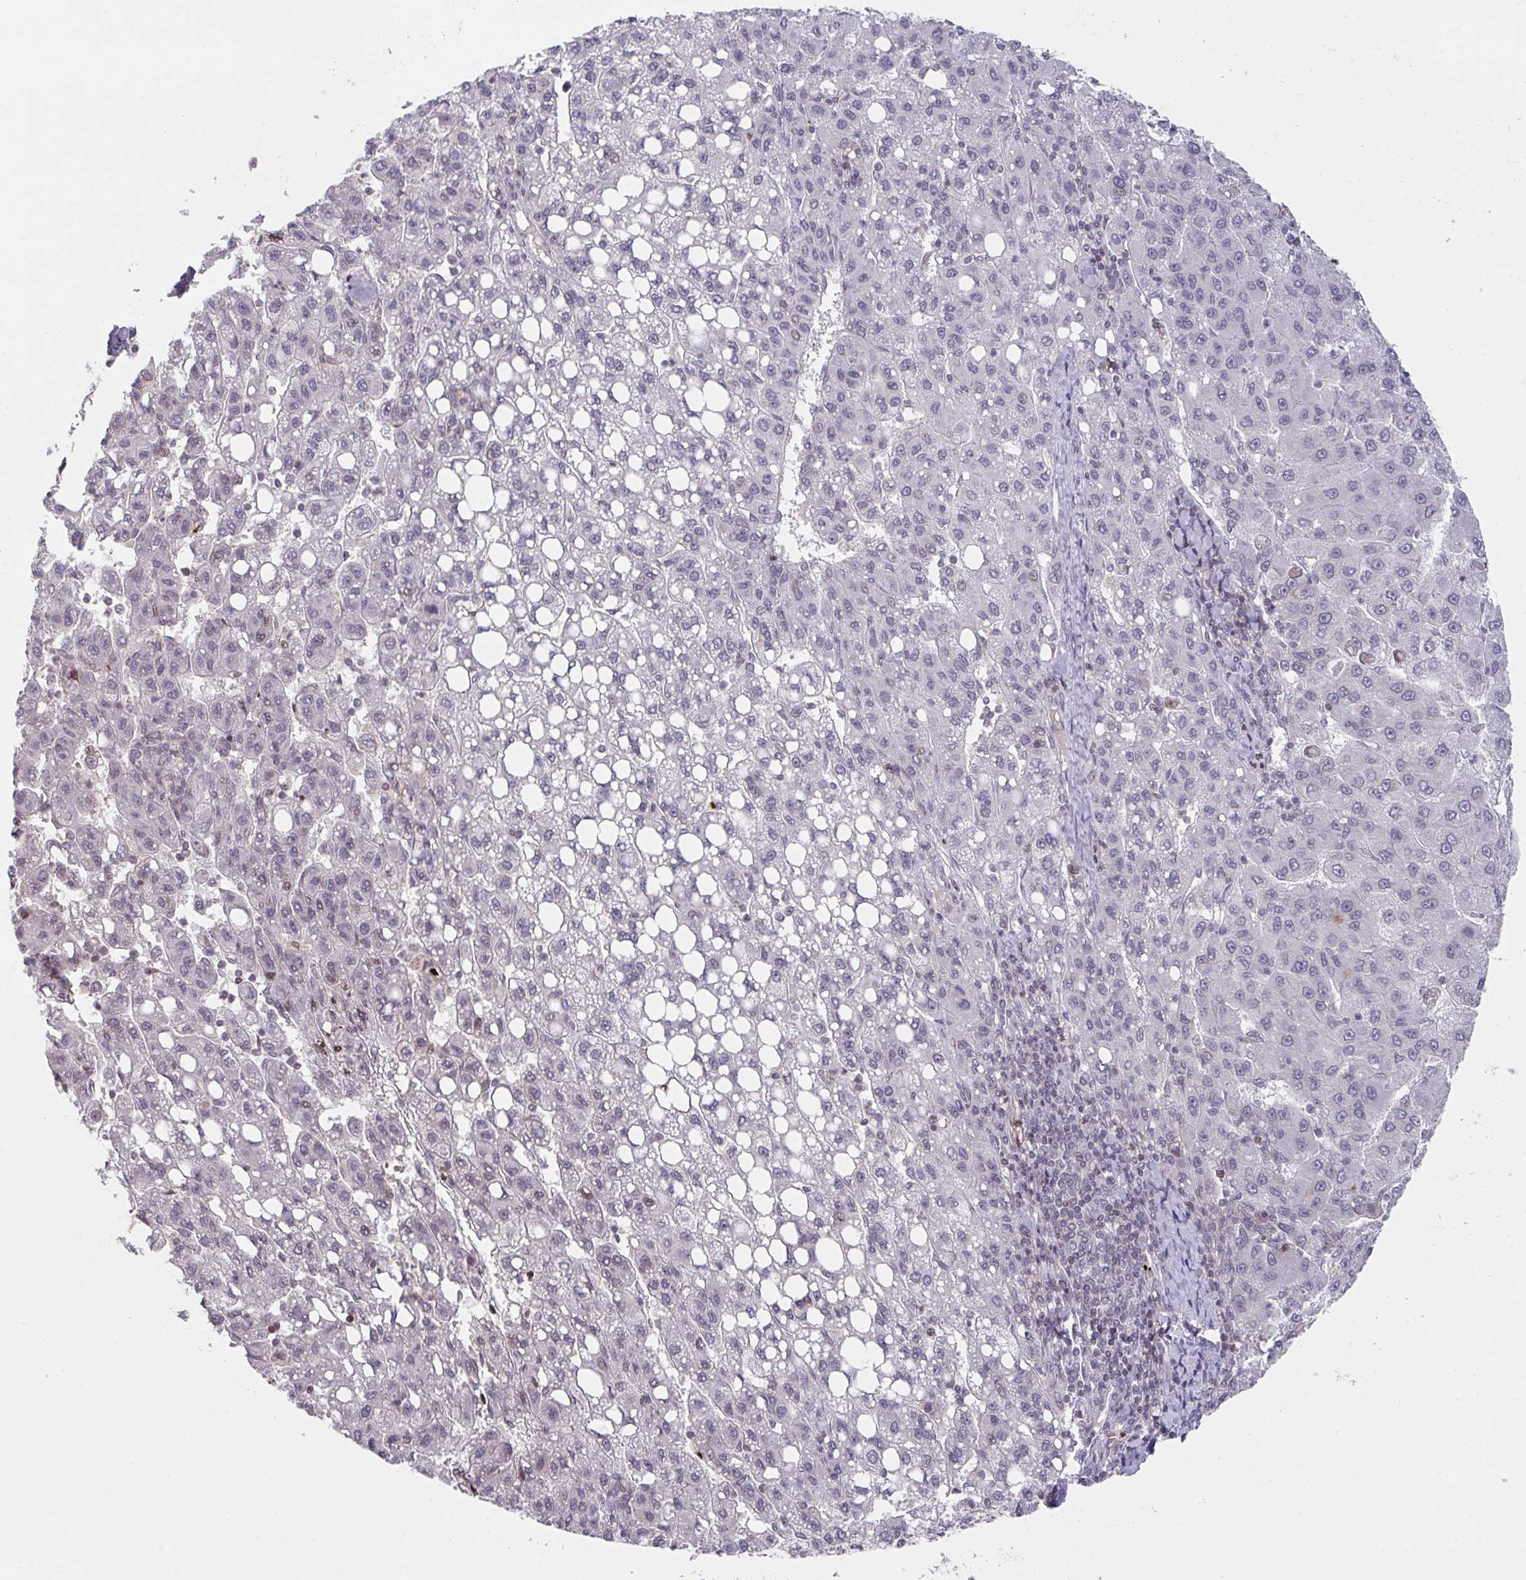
{"staining": {"intensity": "negative", "quantity": "none", "location": "none"}, "tissue": "liver cancer", "cell_type": "Tumor cells", "image_type": "cancer", "snomed": [{"axis": "morphology", "description": "Carcinoma, Hepatocellular, NOS"}, {"axis": "topography", "description": "Liver"}], "caption": "High magnification brightfield microscopy of liver cancer stained with DAB (brown) and counterstained with hematoxylin (blue): tumor cells show no significant positivity.", "gene": "PCDHB8", "patient": {"sex": "female", "age": 82}}